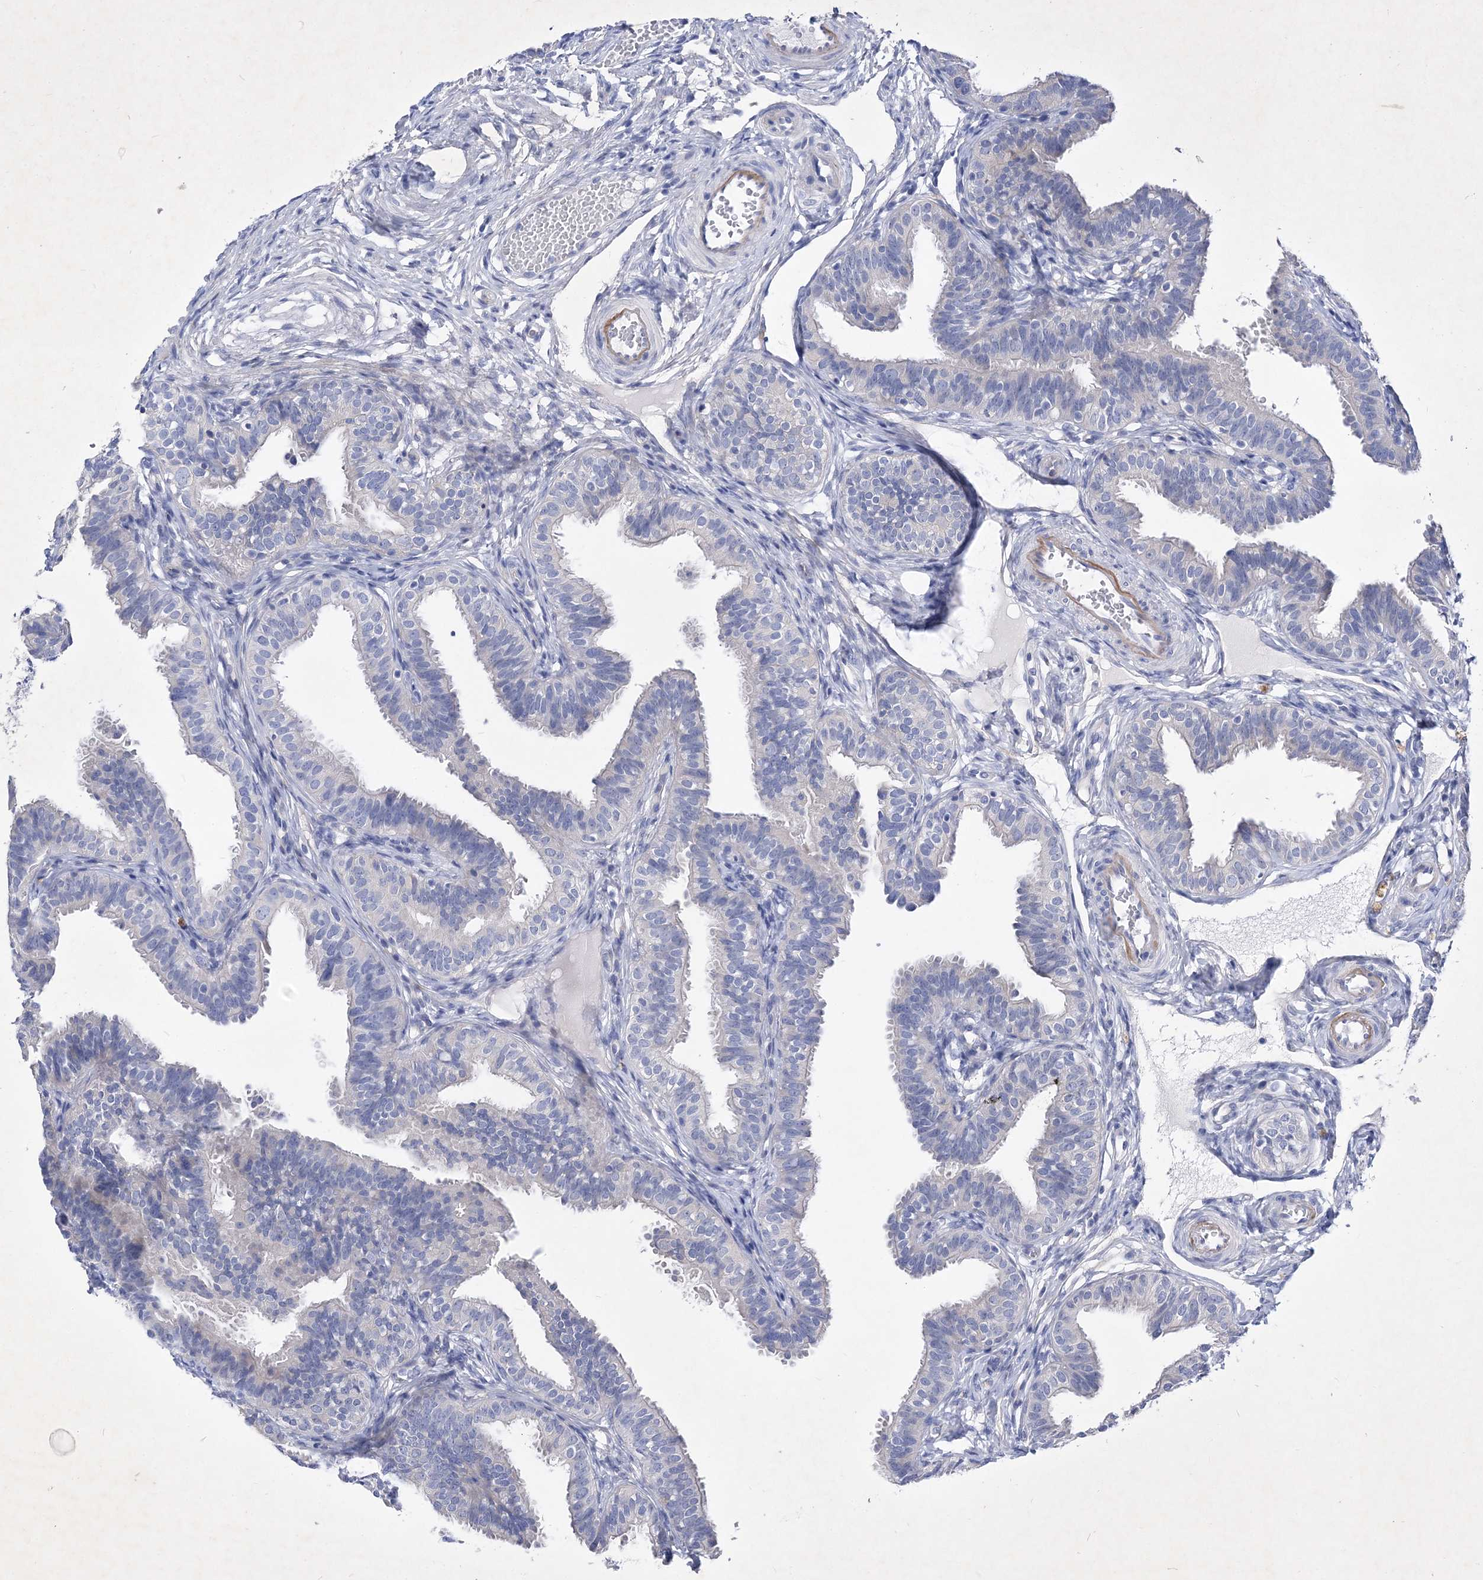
{"staining": {"intensity": "negative", "quantity": "none", "location": "none"}, "tissue": "fallopian tube", "cell_type": "Glandular cells", "image_type": "normal", "snomed": [{"axis": "morphology", "description": "Normal tissue, NOS"}, {"axis": "topography", "description": "Fallopian tube"}], "caption": "Fallopian tube stained for a protein using immunohistochemistry (IHC) reveals no expression glandular cells.", "gene": "GPN1", "patient": {"sex": "female", "age": 35}}